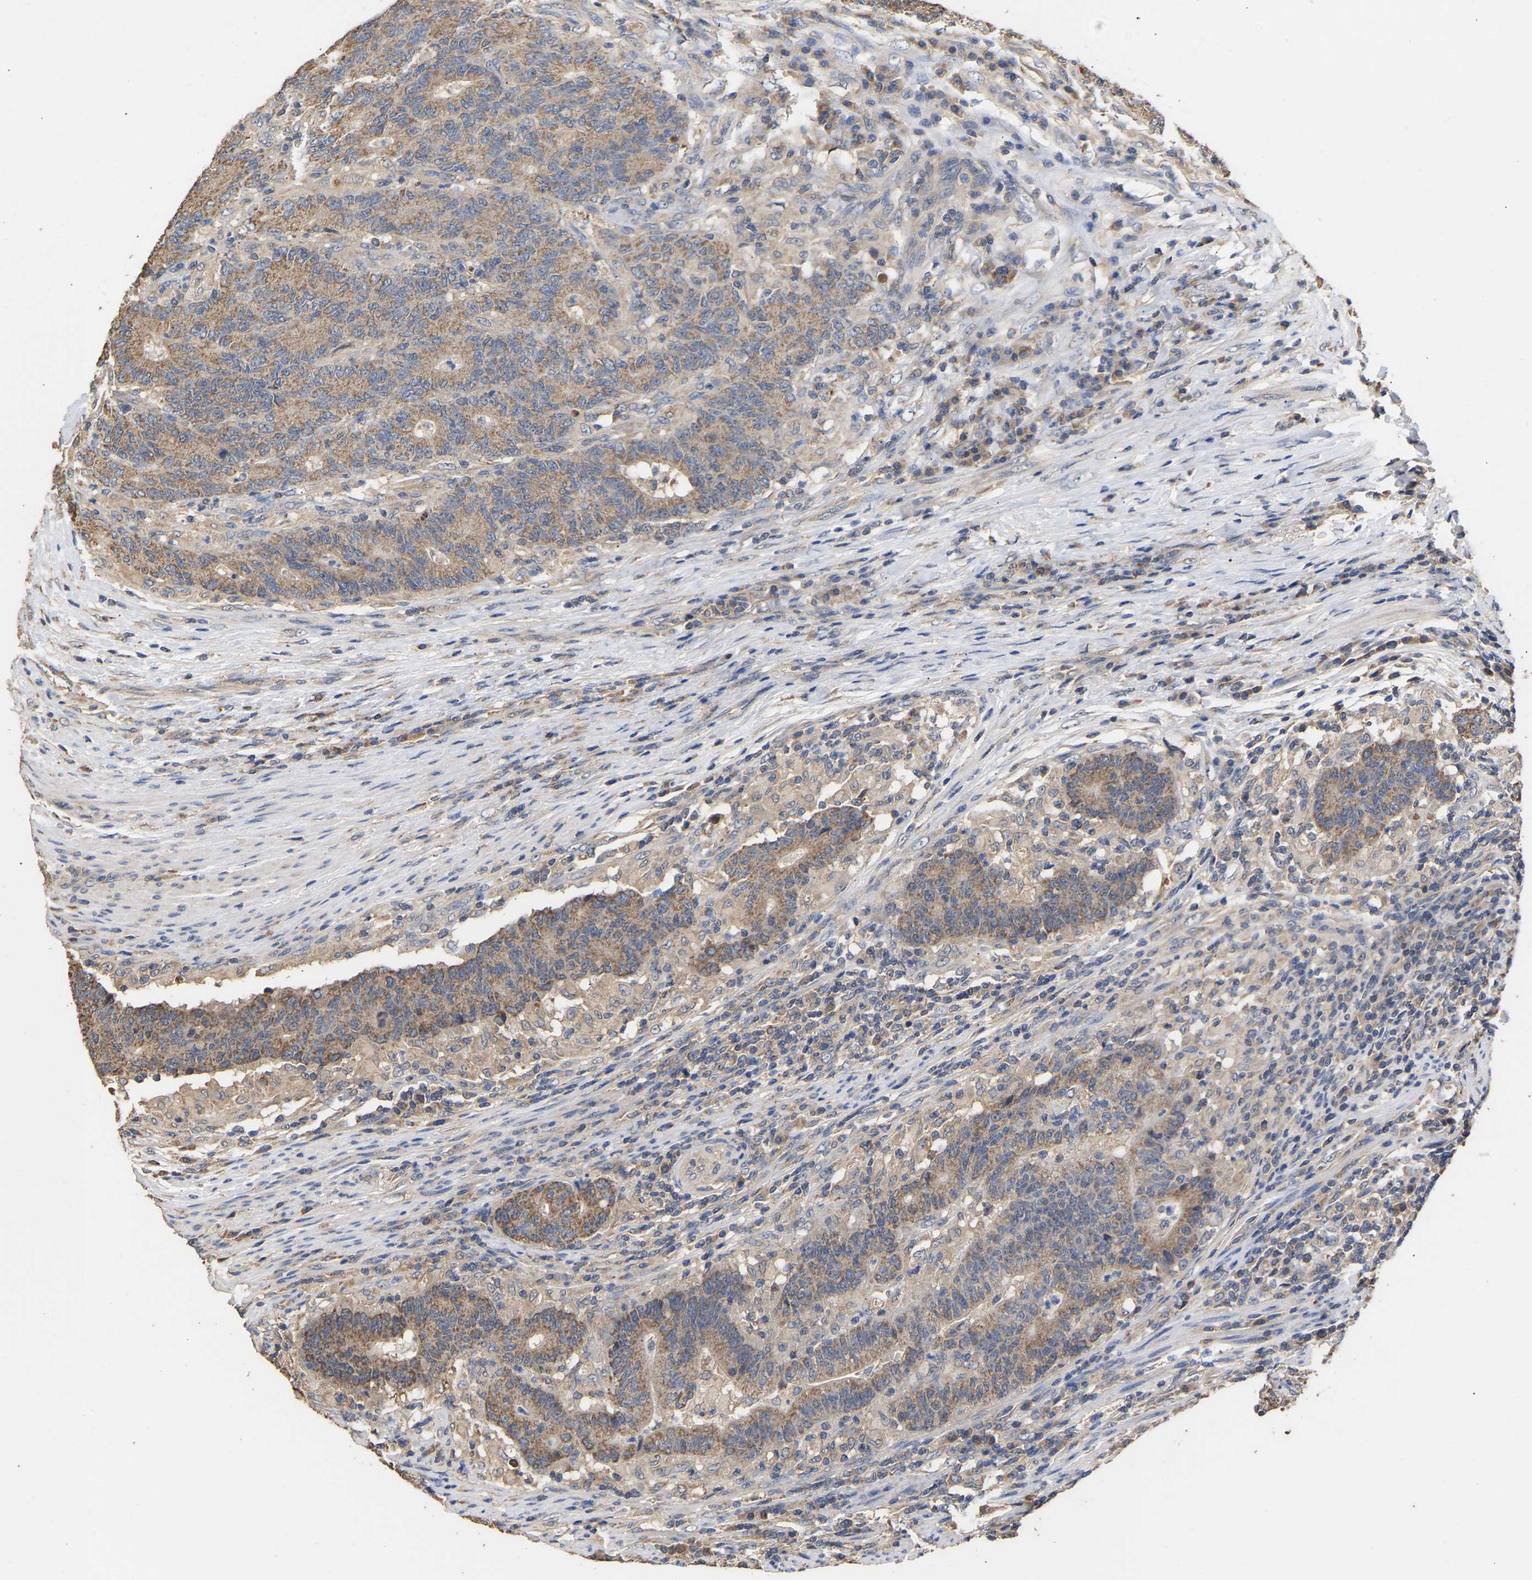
{"staining": {"intensity": "moderate", "quantity": ">75%", "location": "cytoplasmic/membranous"}, "tissue": "colorectal cancer", "cell_type": "Tumor cells", "image_type": "cancer", "snomed": [{"axis": "morphology", "description": "Normal tissue, NOS"}, {"axis": "morphology", "description": "Adenocarcinoma, NOS"}, {"axis": "topography", "description": "Colon"}], "caption": "Colorectal cancer (adenocarcinoma) stained for a protein reveals moderate cytoplasmic/membranous positivity in tumor cells. The staining is performed using DAB brown chromogen to label protein expression. The nuclei are counter-stained blue using hematoxylin.", "gene": "ZNF26", "patient": {"sex": "female", "age": 75}}